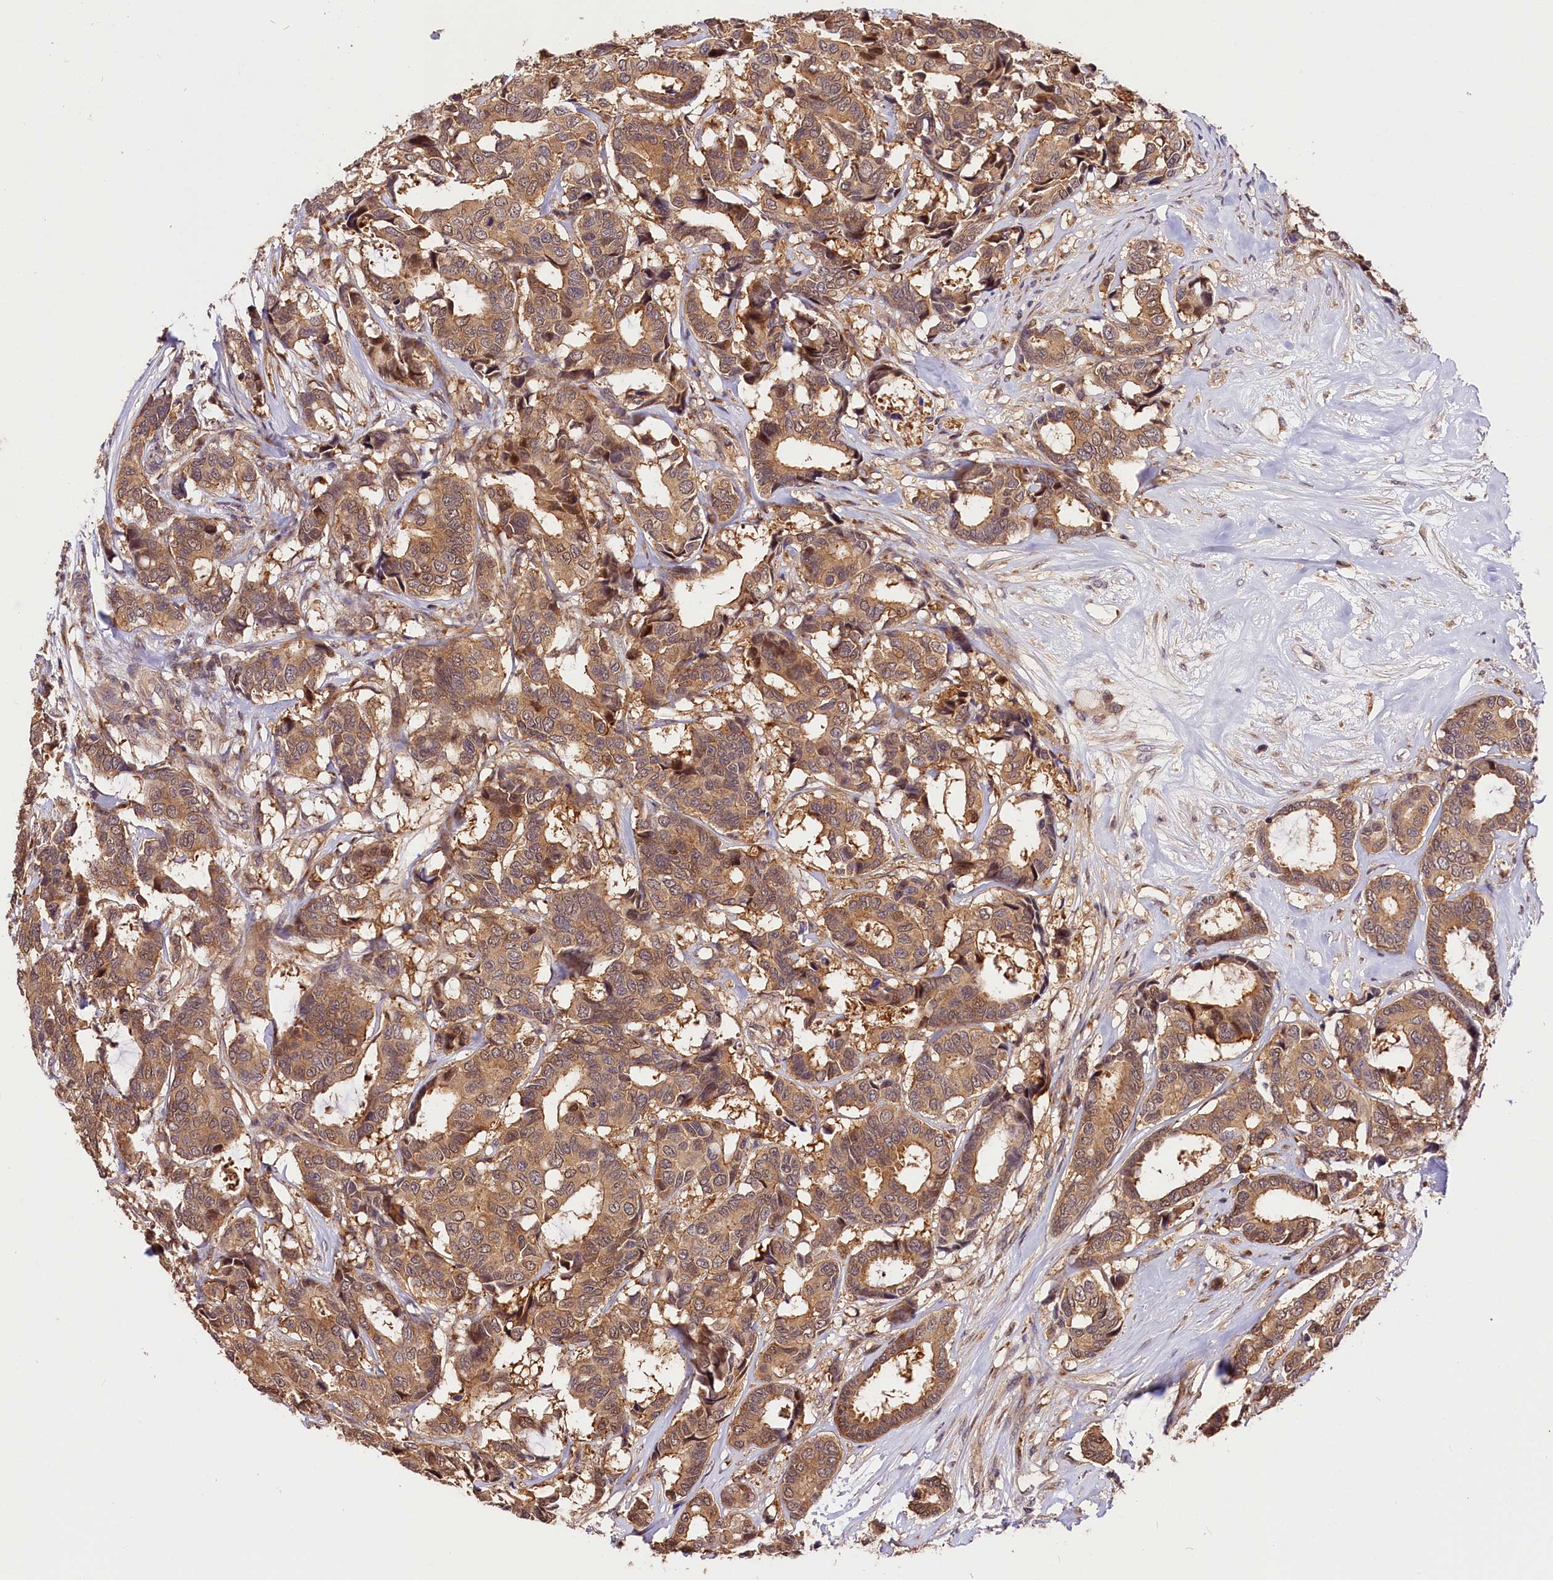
{"staining": {"intensity": "moderate", "quantity": ">75%", "location": "cytoplasmic/membranous"}, "tissue": "breast cancer", "cell_type": "Tumor cells", "image_type": "cancer", "snomed": [{"axis": "morphology", "description": "Duct carcinoma"}, {"axis": "topography", "description": "Breast"}], "caption": "Human breast cancer stained with a protein marker exhibits moderate staining in tumor cells.", "gene": "CHORDC1", "patient": {"sex": "female", "age": 87}}